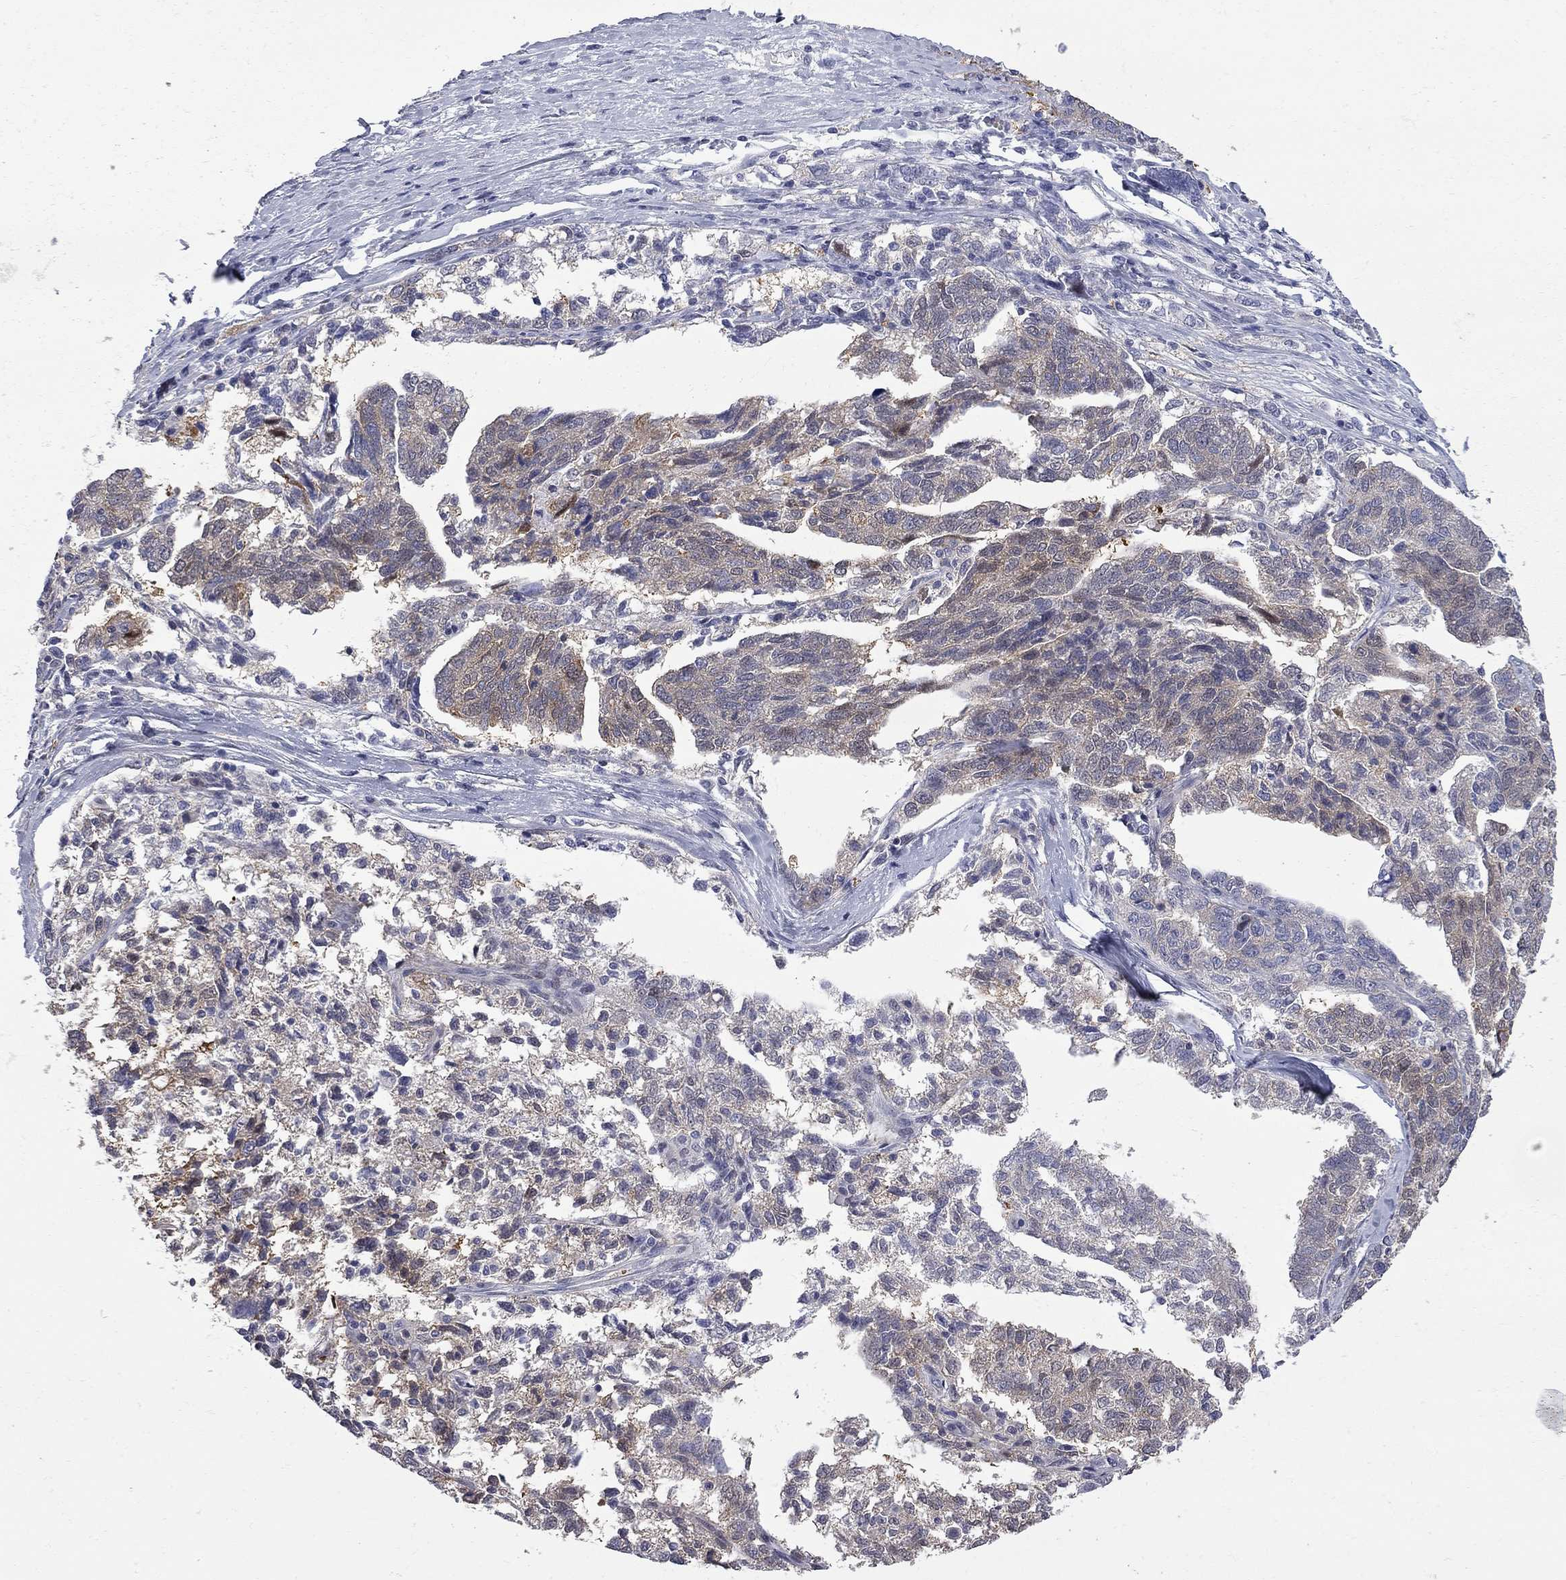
{"staining": {"intensity": "strong", "quantity": "<25%", "location": "cytoplasmic/membranous"}, "tissue": "ovarian cancer", "cell_type": "Tumor cells", "image_type": "cancer", "snomed": [{"axis": "morphology", "description": "Cystadenocarcinoma, serous, NOS"}, {"axis": "topography", "description": "Ovary"}], "caption": "Immunohistochemical staining of human ovarian serous cystadenocarcinoma displays medium levels of strong cytoplasmic/membranous expression in approximately <25% of tumor cells.", "gene": "GALNT8", "patient": {"sex": "female", "age": 71}}